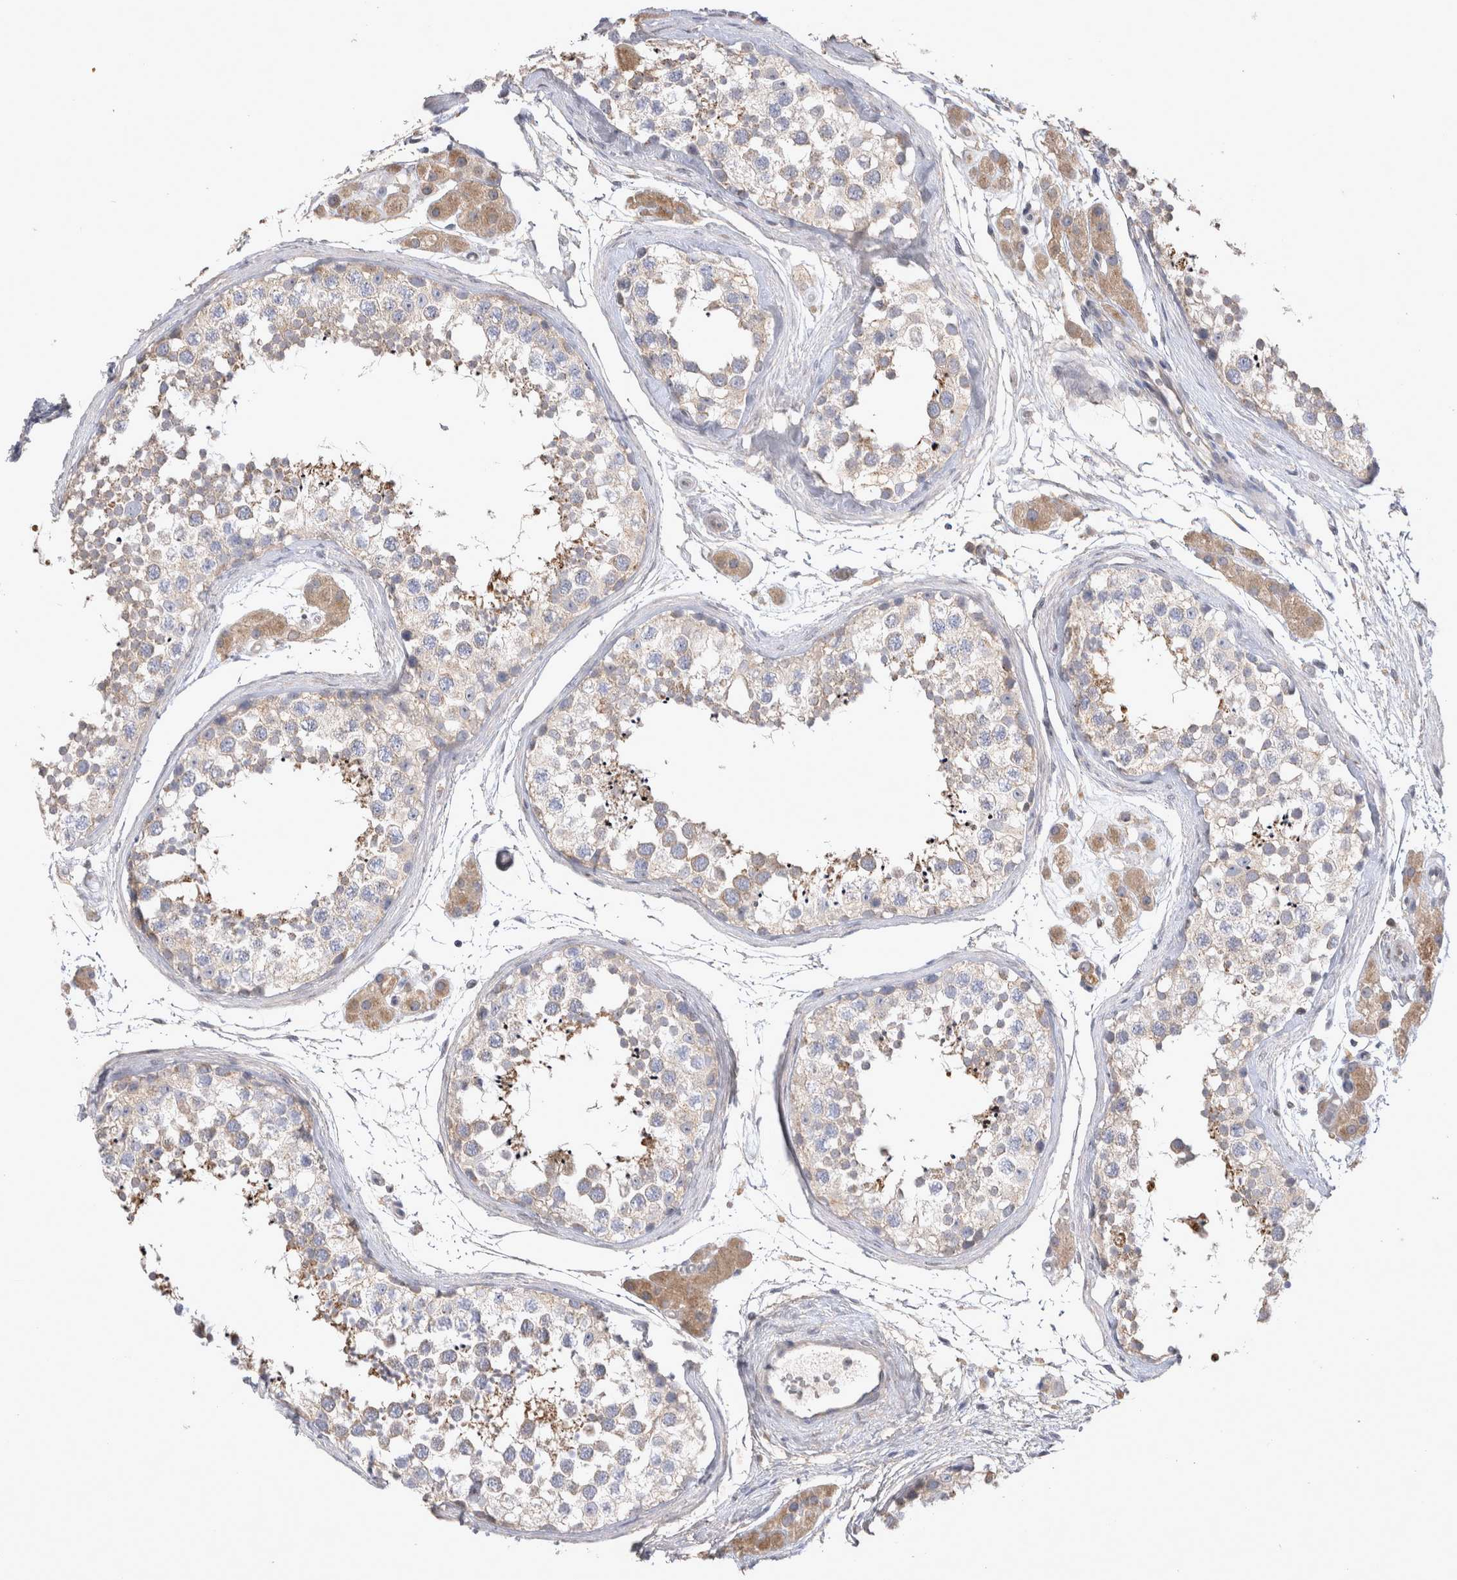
{"staining": {"intensity": "weak", "quantity": "<25%", "location": "cytoplasmic/membranous"}, "tissue": "testis", "cell_type": "Cells in seminiferous ducts", "image_type": "normal", "snomed": [{"axis": "morphology", "description": "Normal tissue, NOS"}, {"axis": "topography", "description": "Testis"}], "caption": "A photomicrograph of testis stained for a protein shows no brown staining in cells in seminiferous ducts.", "gene": "SRD5A3", "patient": {"sex": "male", "age": 56}}